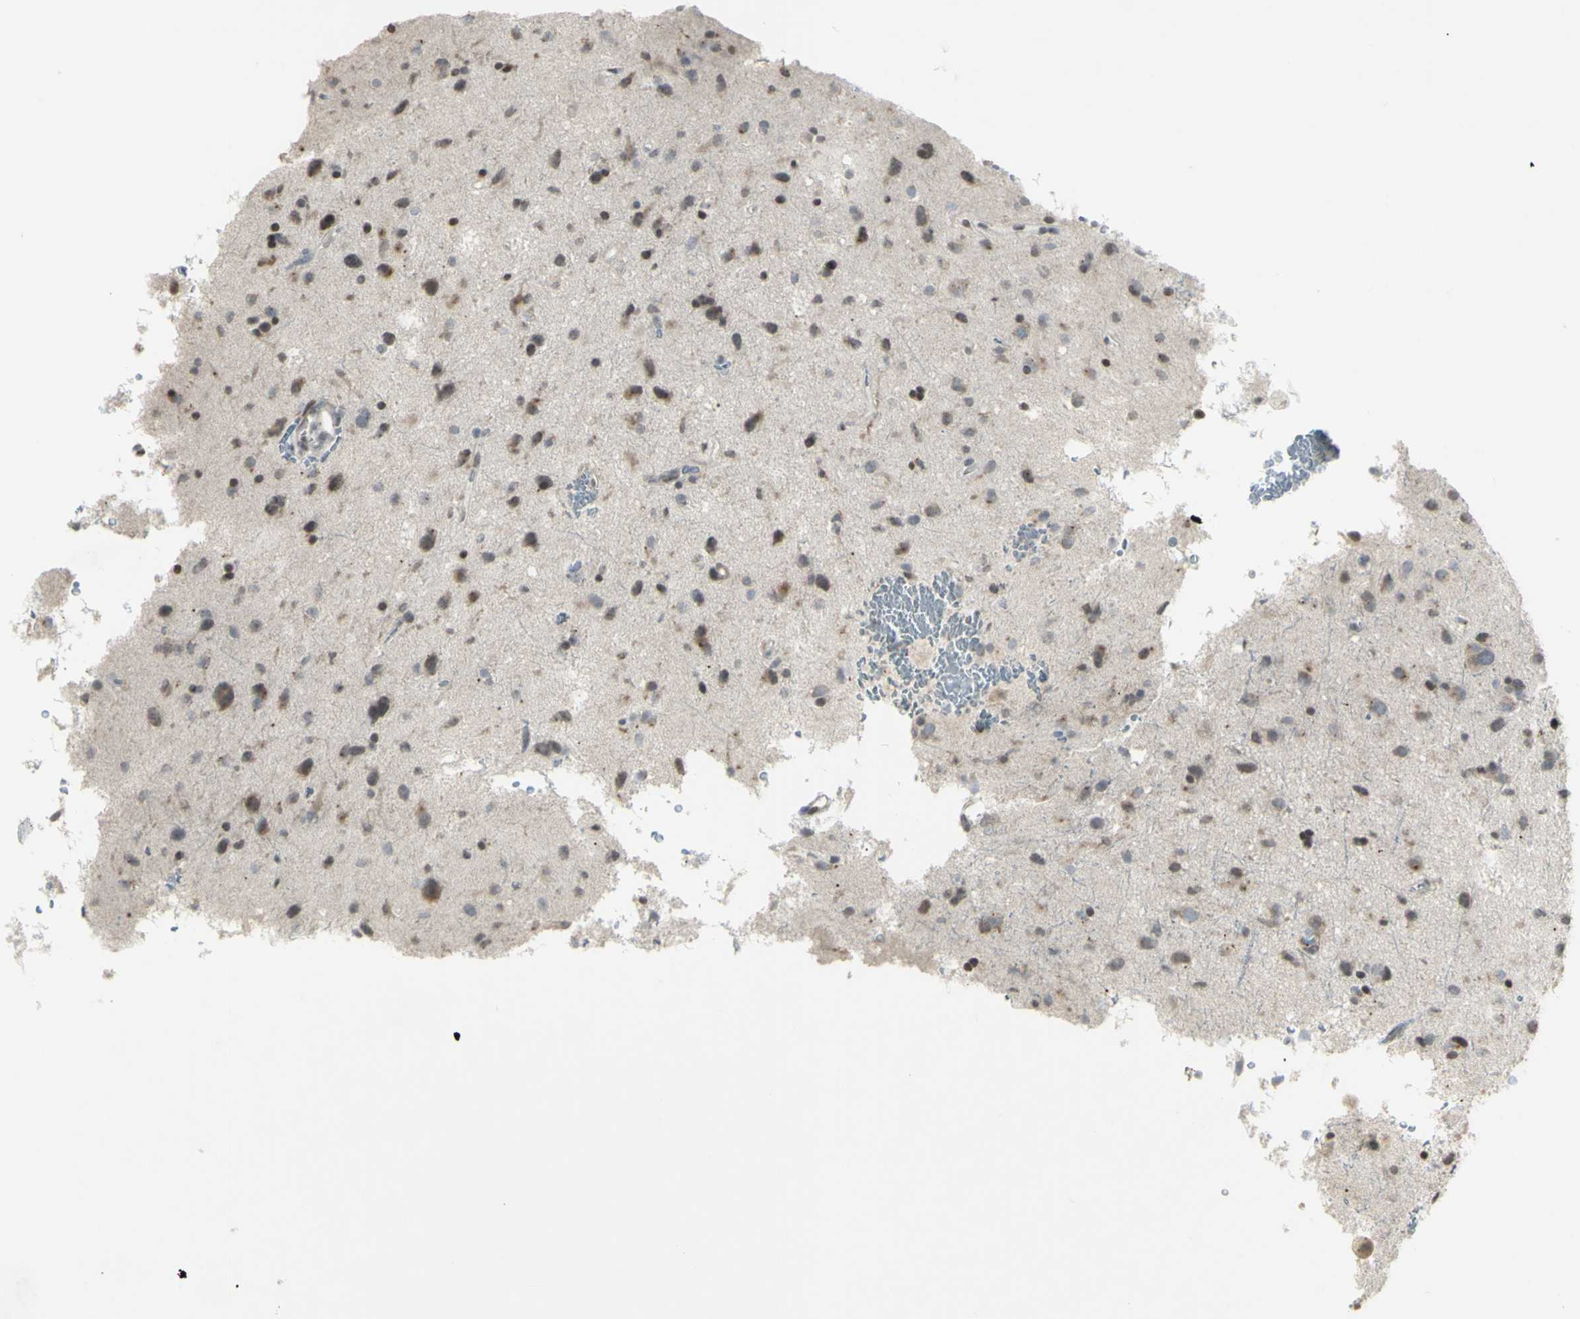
{"staining": {"intensity": "weak", "quantity": "25%-75%", "location": "cytoplasmic/membranous,nuclear"}, "tissue": "glioma", "cell_type": "Tumor cells", "image_type": "cancer", "snomed": [{"axis": "morphology", "description": "Glioma, malignant, Low grade"}, {"axis": "topography", "description": "Brain"}], "caption": "Protein analysis of malignant low-grade glioma tissue shows weak cytoplasmic/membranous and nuclear positivity in about 25%-75% of tumor cells. The staining was performed using DAB (3,3'-diaminobenzidine), with brown indicating positive protein expression. Nuclei are stained blue with hematoxylin.", "gene": "MUC5AC", "patient": {"sex": "male", "age": 77}}